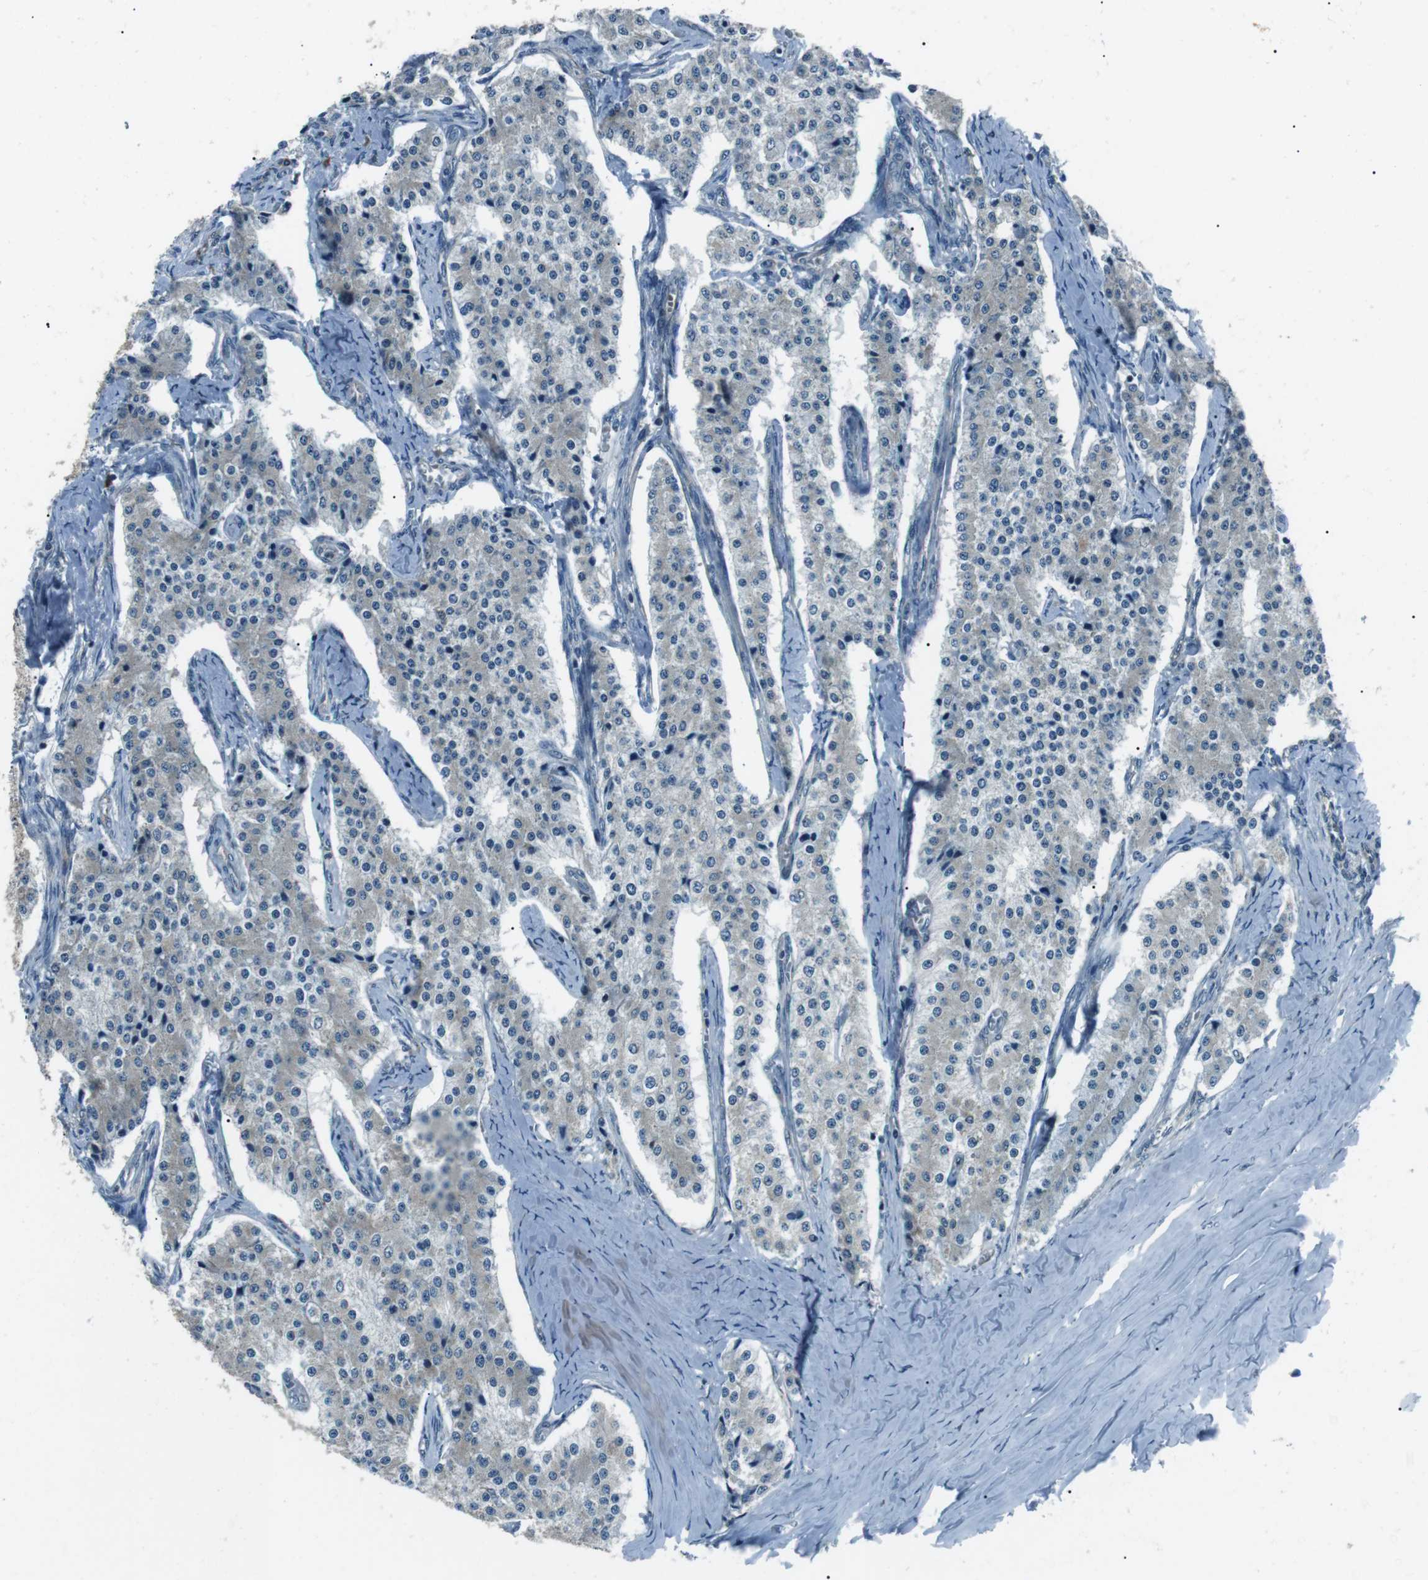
{"staining": {"intensity": "negative", "quantity": "none", "location": "none"}, "tissue": "carcinoid", "cell_type": "Tumor cells", "image_type": "cancer", "snomed": [{"axis": "morphology", "description": "Carcinoid, malignant, NOS"}, {"axis": "topography", "description": "Colon"}], "caption": "Immunohistochemical staining of human carcinoid displays no significant positivity in tumor cells.", "gene": "LRIG2", "patient": {"sex": "female", "age": 52}}